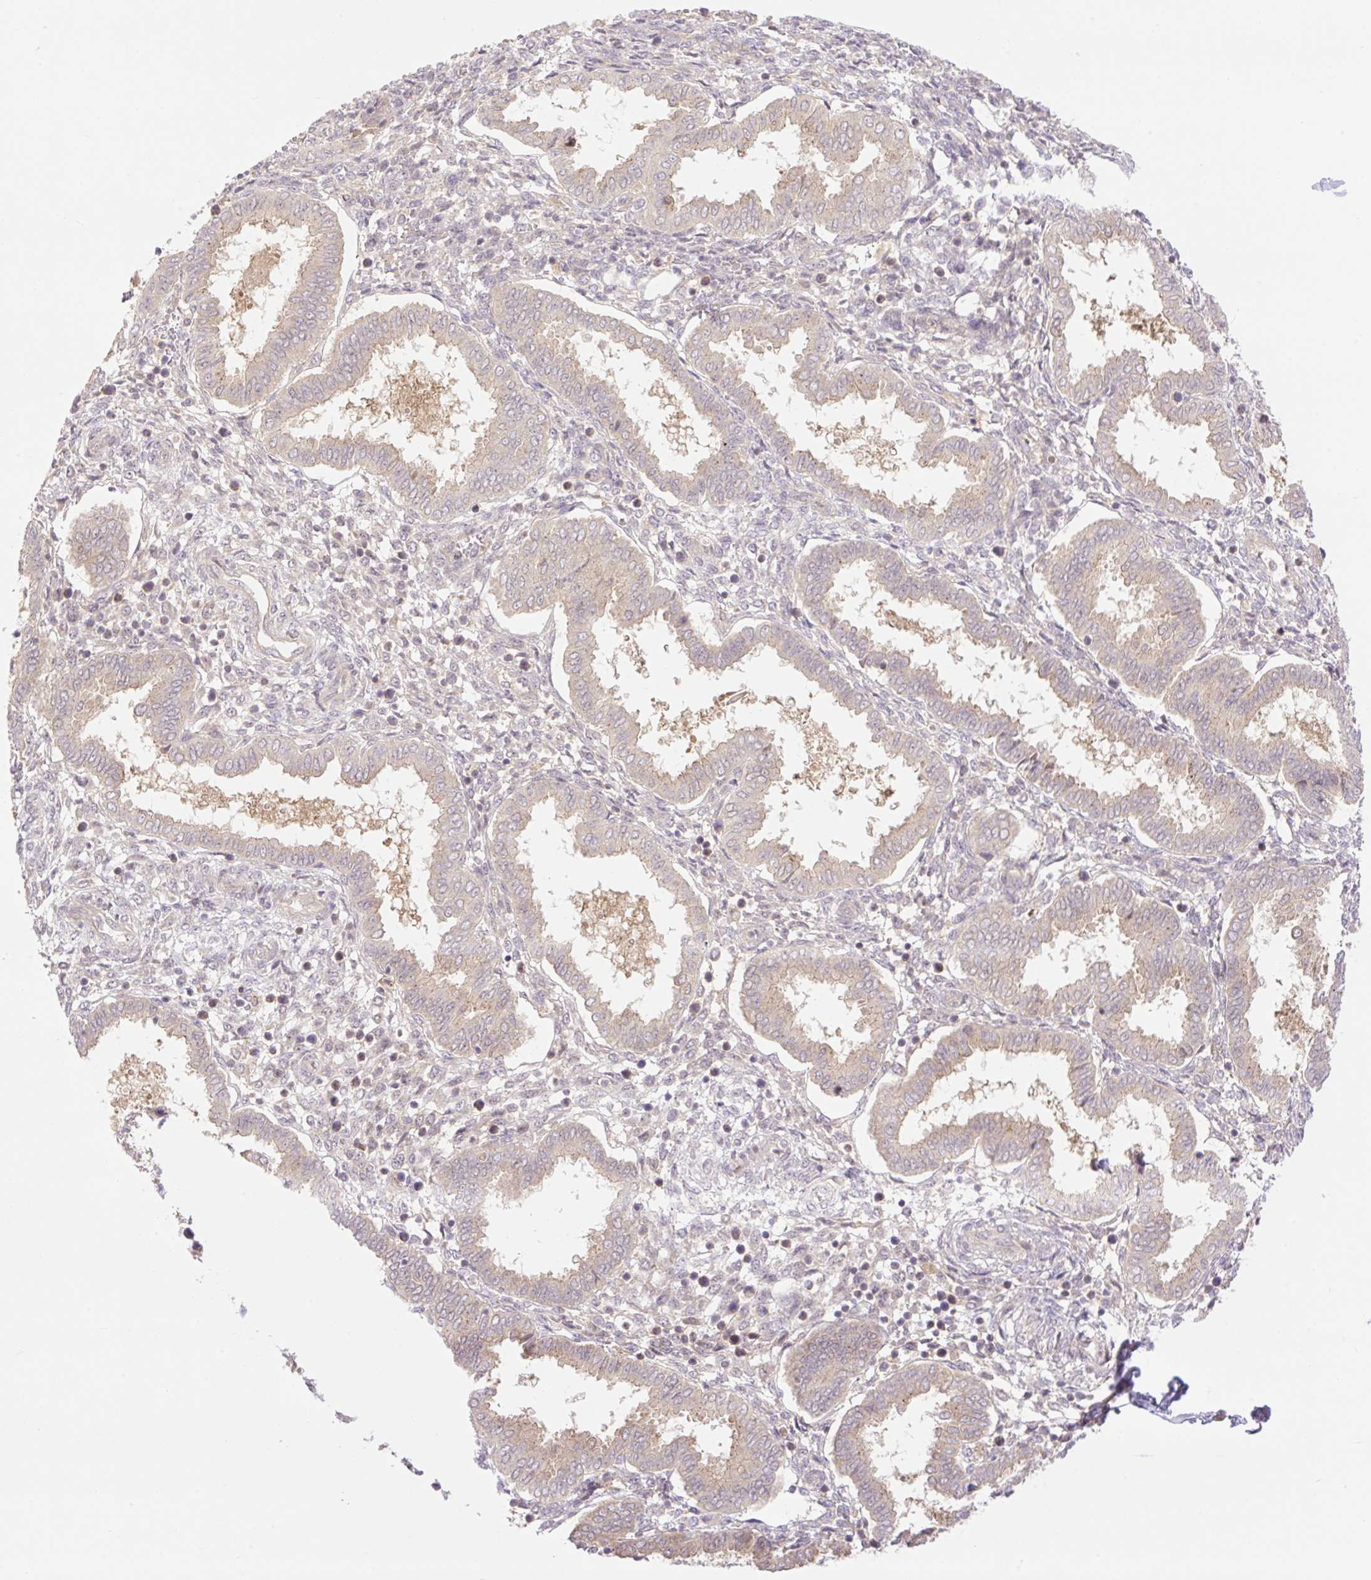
{"staining": {"intensity": "weak", "quantity": "<25%", "location": "cytoplasmic/membranous"}, "tissue": "endometrium", "cell_type": "Cells in endometrial stroma", "image_type": "normal", "snomed": [{"axis": "morphology", "description": "Normal tissue, NOS"}, {"axis": "topography", "description": "Endometrium"}], "caption": "DAB (3,3'-diaminobenzidine) immunohistochemical staining of unremarkable endometrium displays no significant positivity in cells in endometrial stroma.", "gene": "VPS25", "patient": {"sex": "female", "age": 24}}